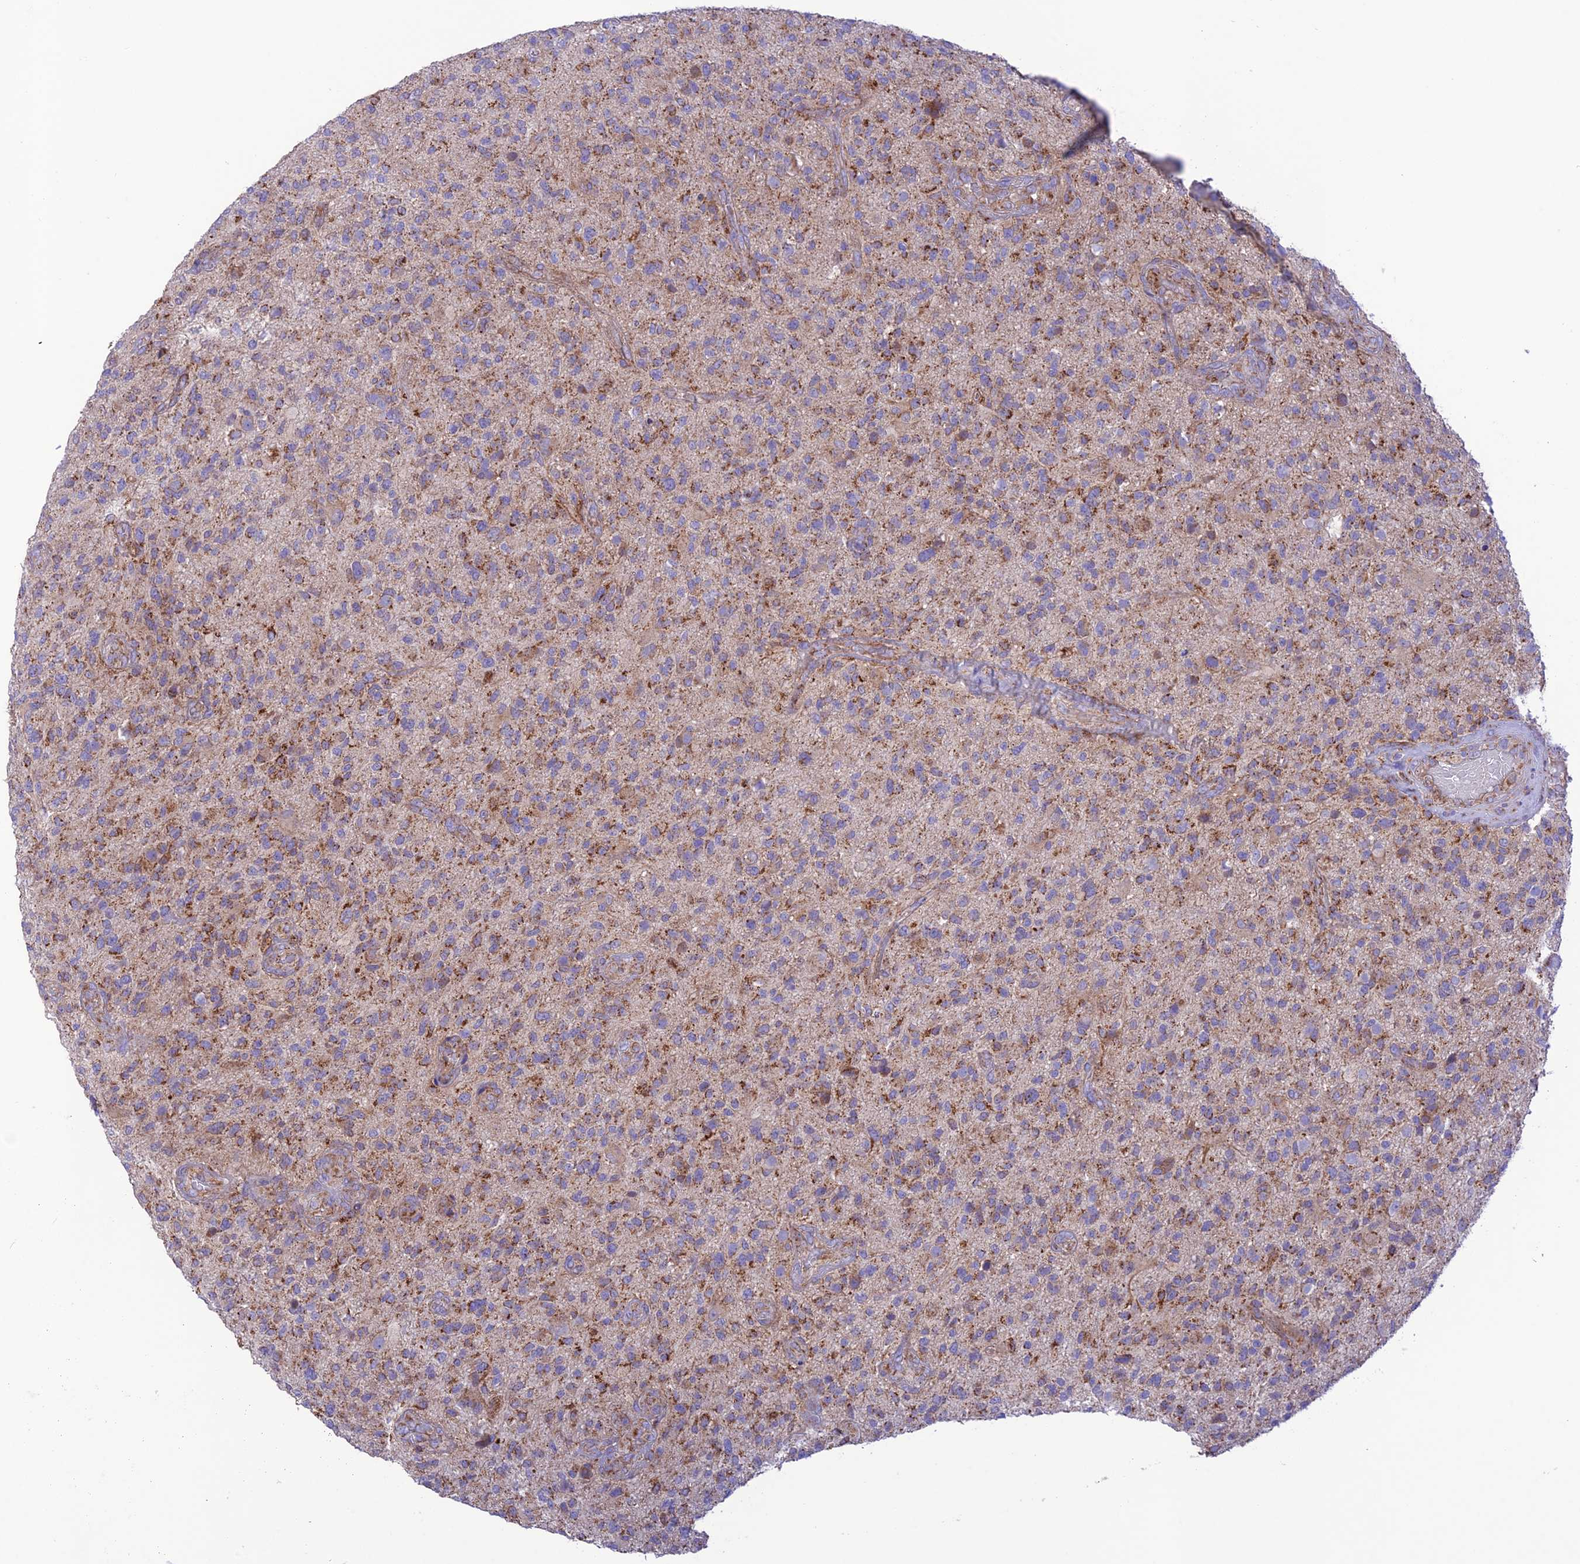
{"staining": {"intensity": "moderate", "quantity": "<25%", "location": "cytoplasmic/membranous"}, "tissue": "glioma", "cell_type": "Tumor cells", "image_type": "cancer", "snomed": [{"axis": "morphology", "description": "Glioma, malignant, High grade"}, {"axis": "topography", "description": "Brain"}], "caption": "High-power microscopy captured an immunohistochemistry photomicrograph of glioma, revealing moderate cytoplasmic/membranous staining in about <25% of tumor cells. The staining was performed using DAB (3,3'-diaminobenzidine), with brown indicating positive protein expression. Nuclei are stained blue with hematoxylin.", "gene": "UAP1L1", "patient": {"sex": "male", "age": 47}}